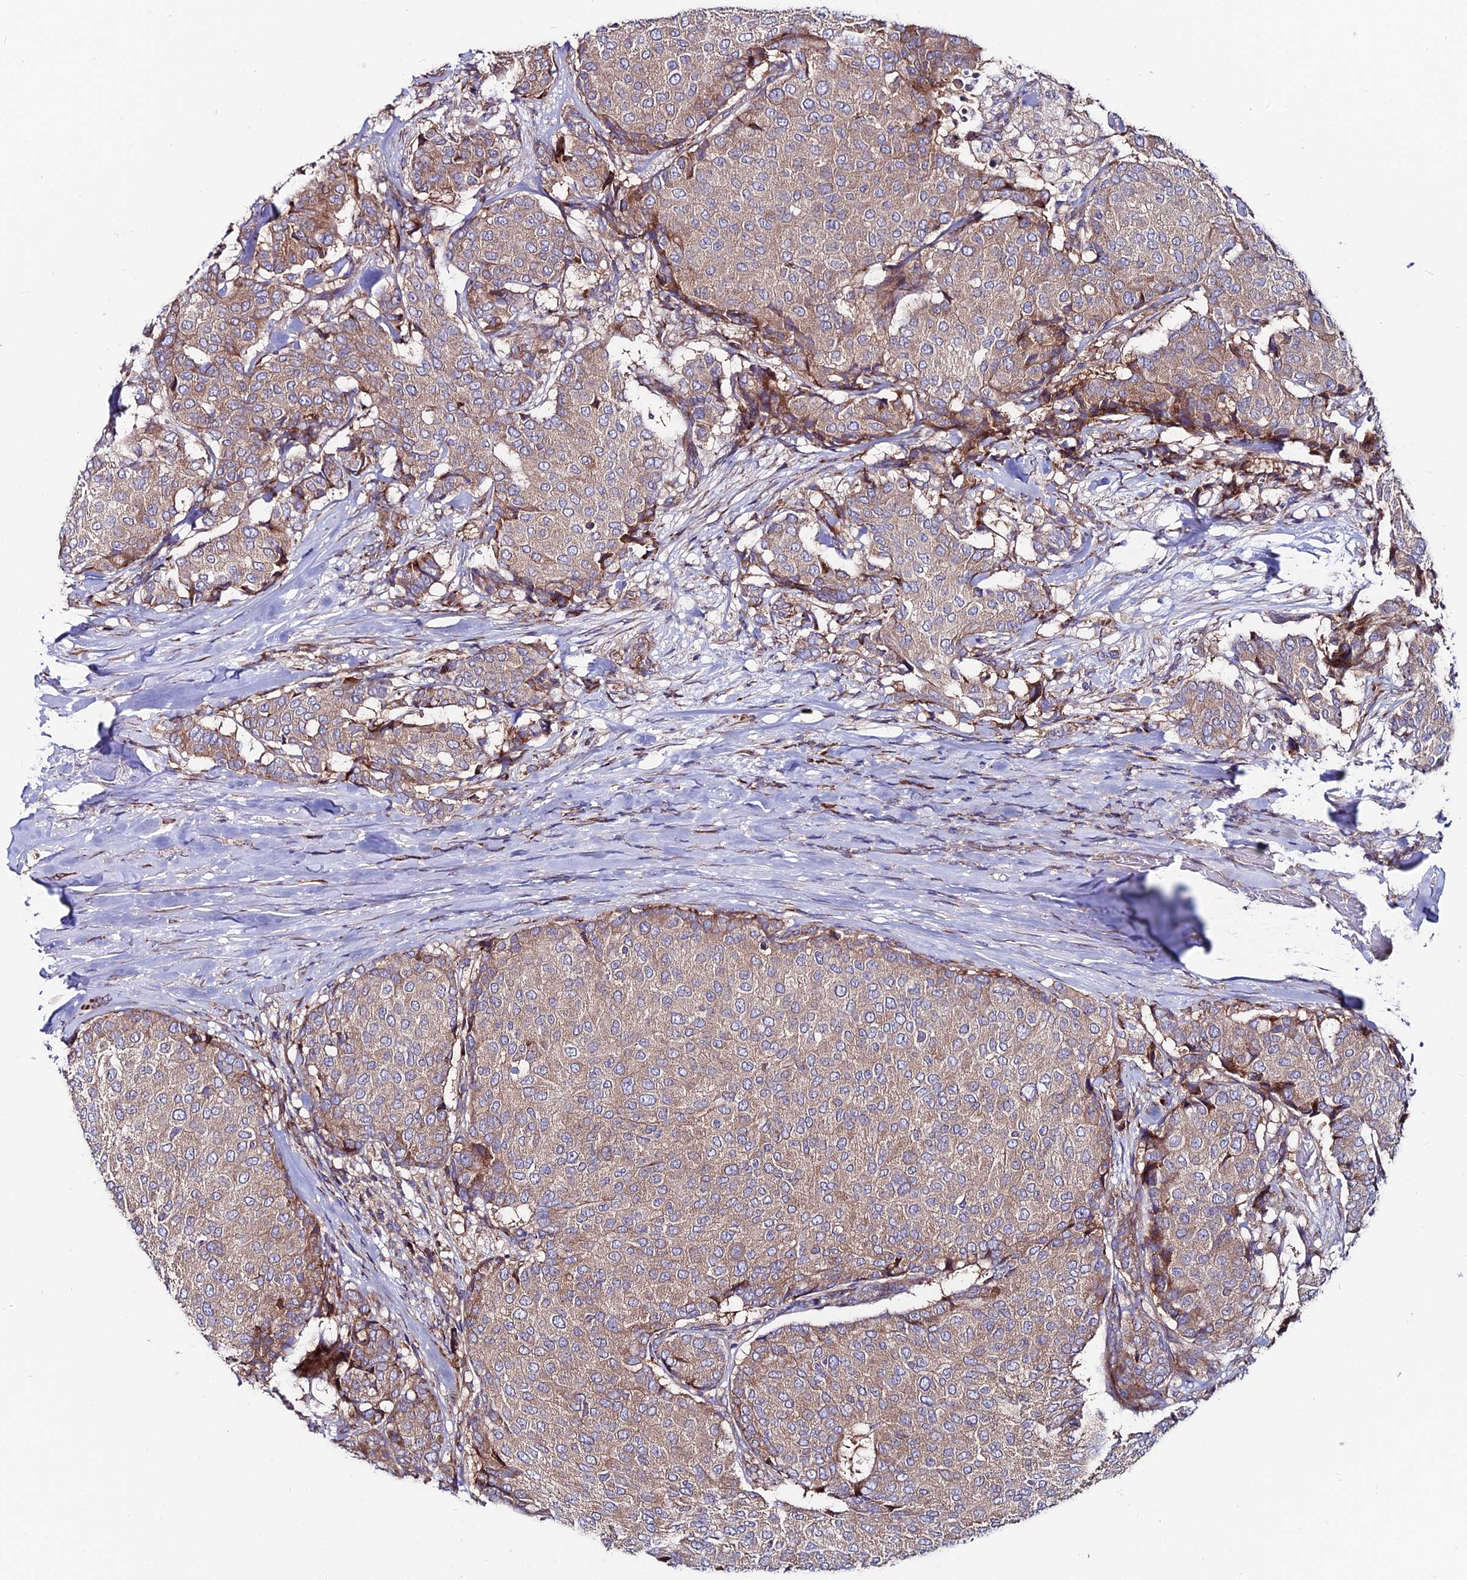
{"staining": {"intensity": "weak", "quantity": ">75%", "location": "cytoplasmic/membranous"}, "tissue": "breast cancer", "cell_type": "Tumor cells", "image_type": "cancer", "snomed": [{"axis": "morphology", "description": "Duct carcinoma"}, {"axis": "topography", "description": "Breast"}], "caption": "An image of breast cancer stained for a protein demonstrates weak cytoplasmic/membranous brown staining in tumor cells. Using DAB (brown) and hematoxylin (blue) stains, captured at high magnification using brightfield microscopy.", "gene": "EIF3K", "patient": {"sex": "female", "age": 75}}